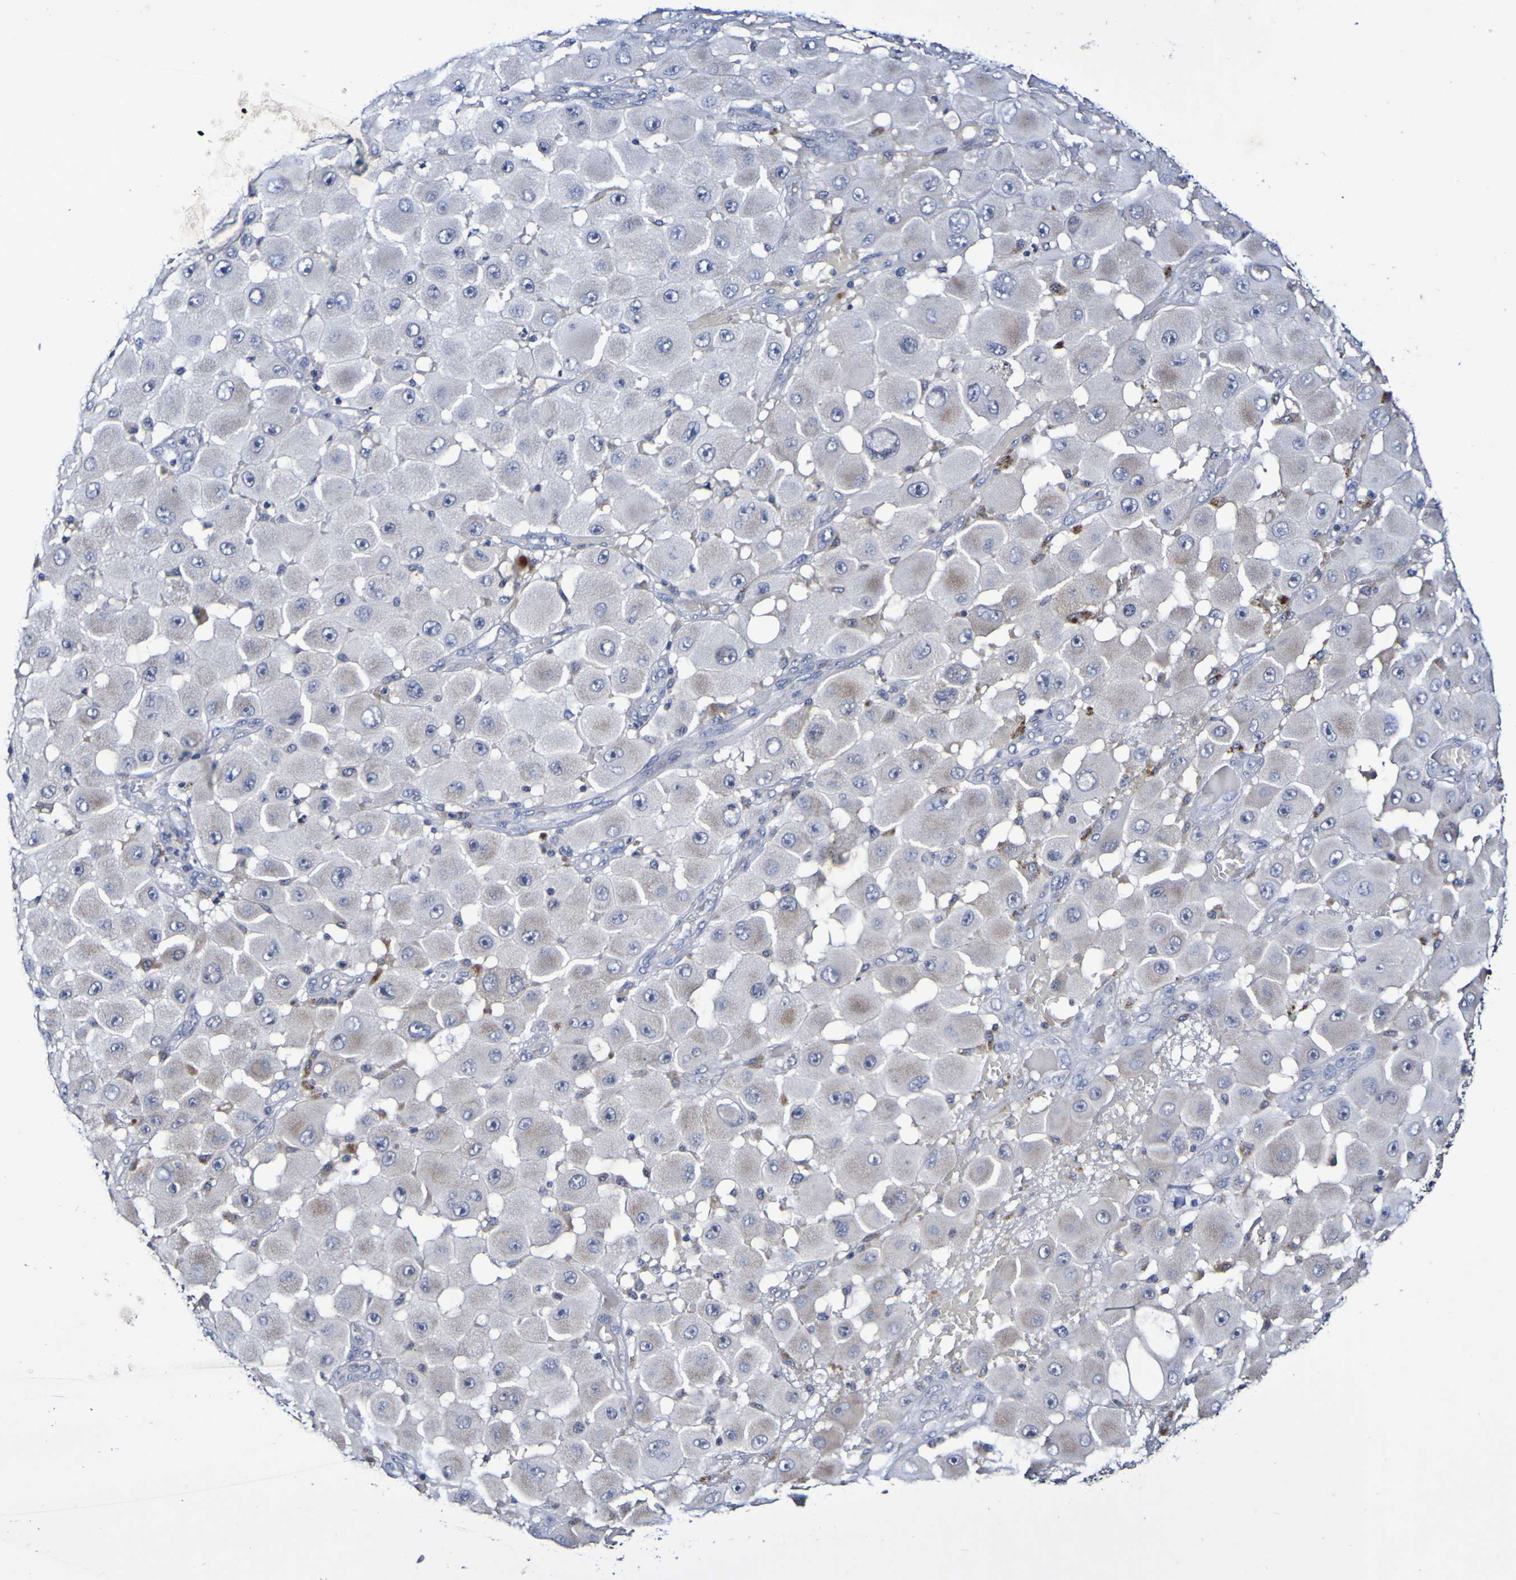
{"staining": {"intensity": "weak", "quantity": ">75%", "location": "cytoplasmic/membranous"}, "tissue": "melanoma", "cell_type": "Tumor cells", "image_type": "cancer", "snomed": [{"axis": "morphology", "description": "Malignant melanoma, NOS"}, {"axis": "topography", "description": "Skin"}], "caption": "Protein analysis of melanoma tissue exhibits weak cytoplasmic/membranous expression in about >75% of tumor cells.", "gene": "PTP4A2", "patient": {"sex": "female", "age": 81}}